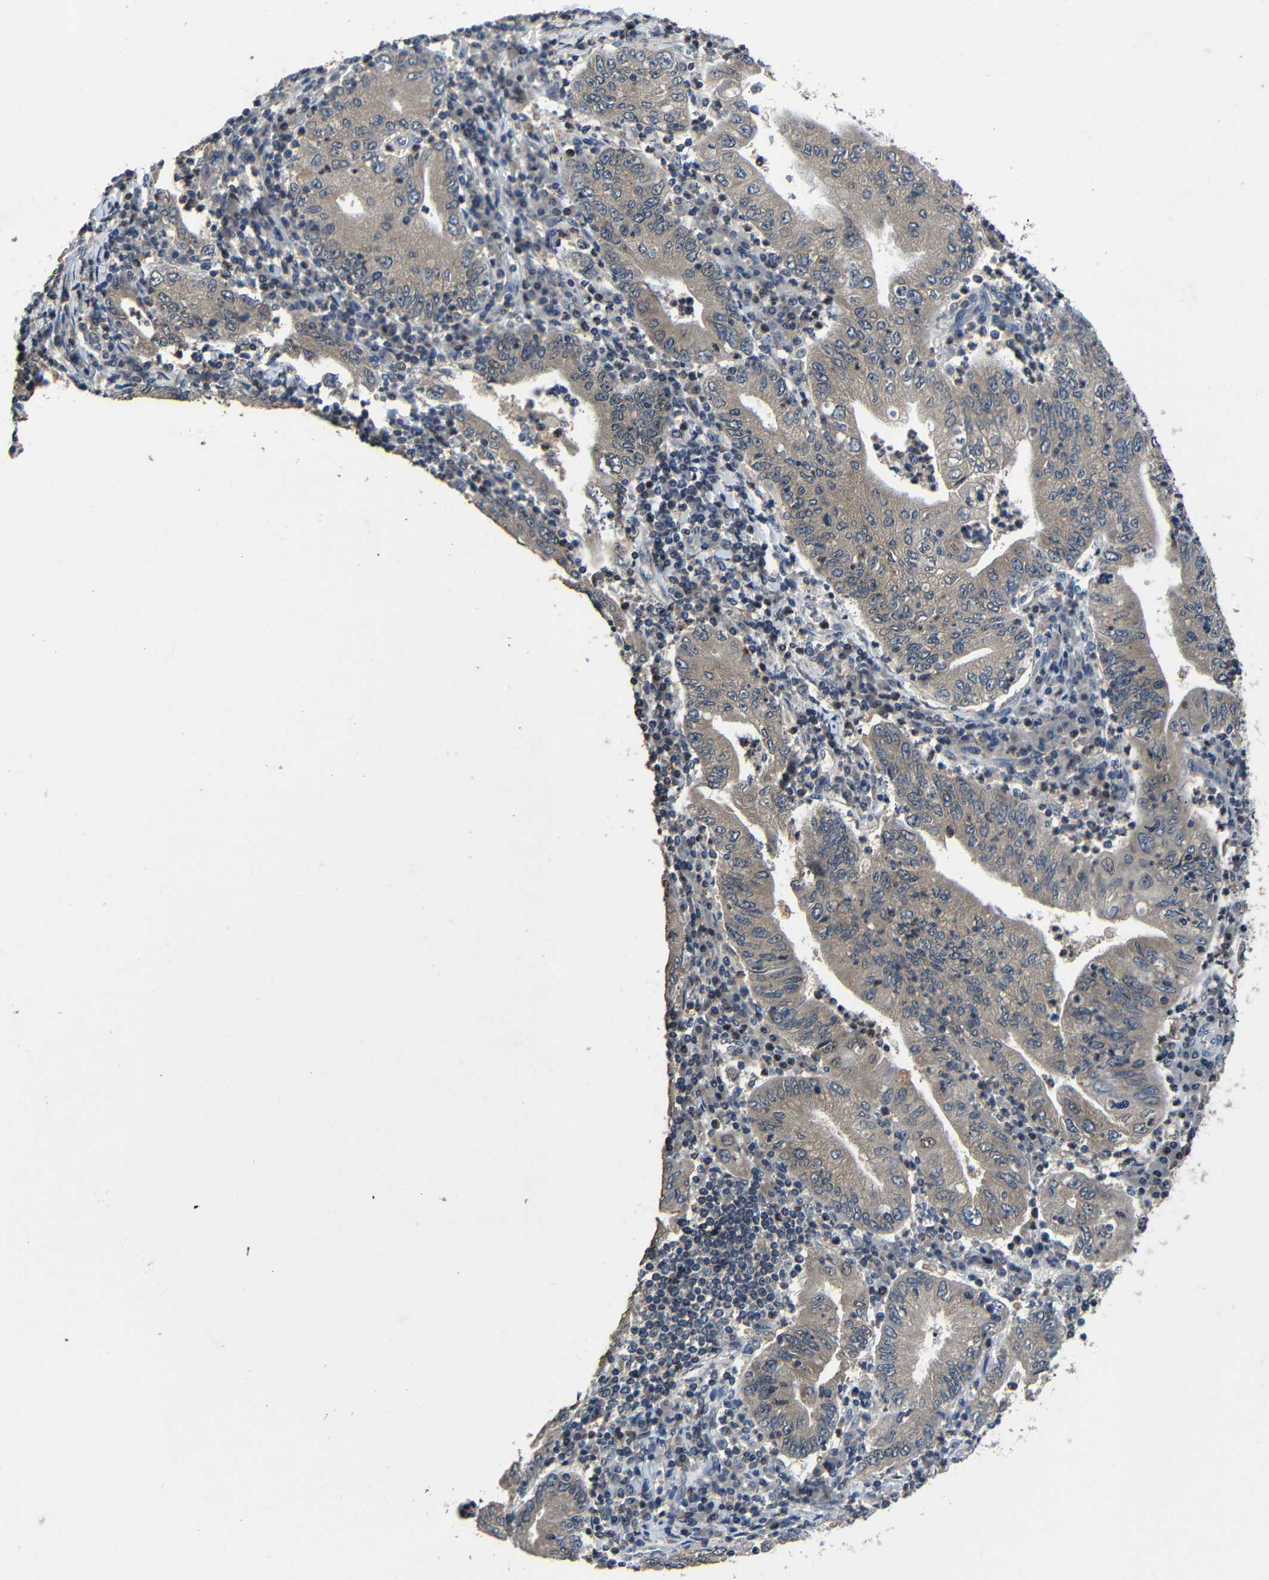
{"staining": {"intensity": "moderate", "quantity": ">75%", "location": "cytoplasmic/membranous"}, "tissue": "stomach cancer", "cell_type": "Tumor cells", "image_type": "cancer", "snomed": [{"axis": "morphology", "description": "Normal tissue, NOS"}, {"axis": "morphology", "description": "Adenocarcinoma, NOS"}, {"axis": "topography", "description": "Esophagus"}, {"axis": "topography", "description": "Stomach, upper"}, {"axis": "topography", "description": "Peripheral nerve tissue"}], "caption": "A brown stain shows moderate cytoplasmic/membranous expression of a protein in human stomach cancer tumor cells. (Stains: DAB in brown, nuclei in blue, Microscopy: brightfield microscopy at high magnification).", "gene": "C6orf89", "patient": {"sex": "male", "age": 62}}